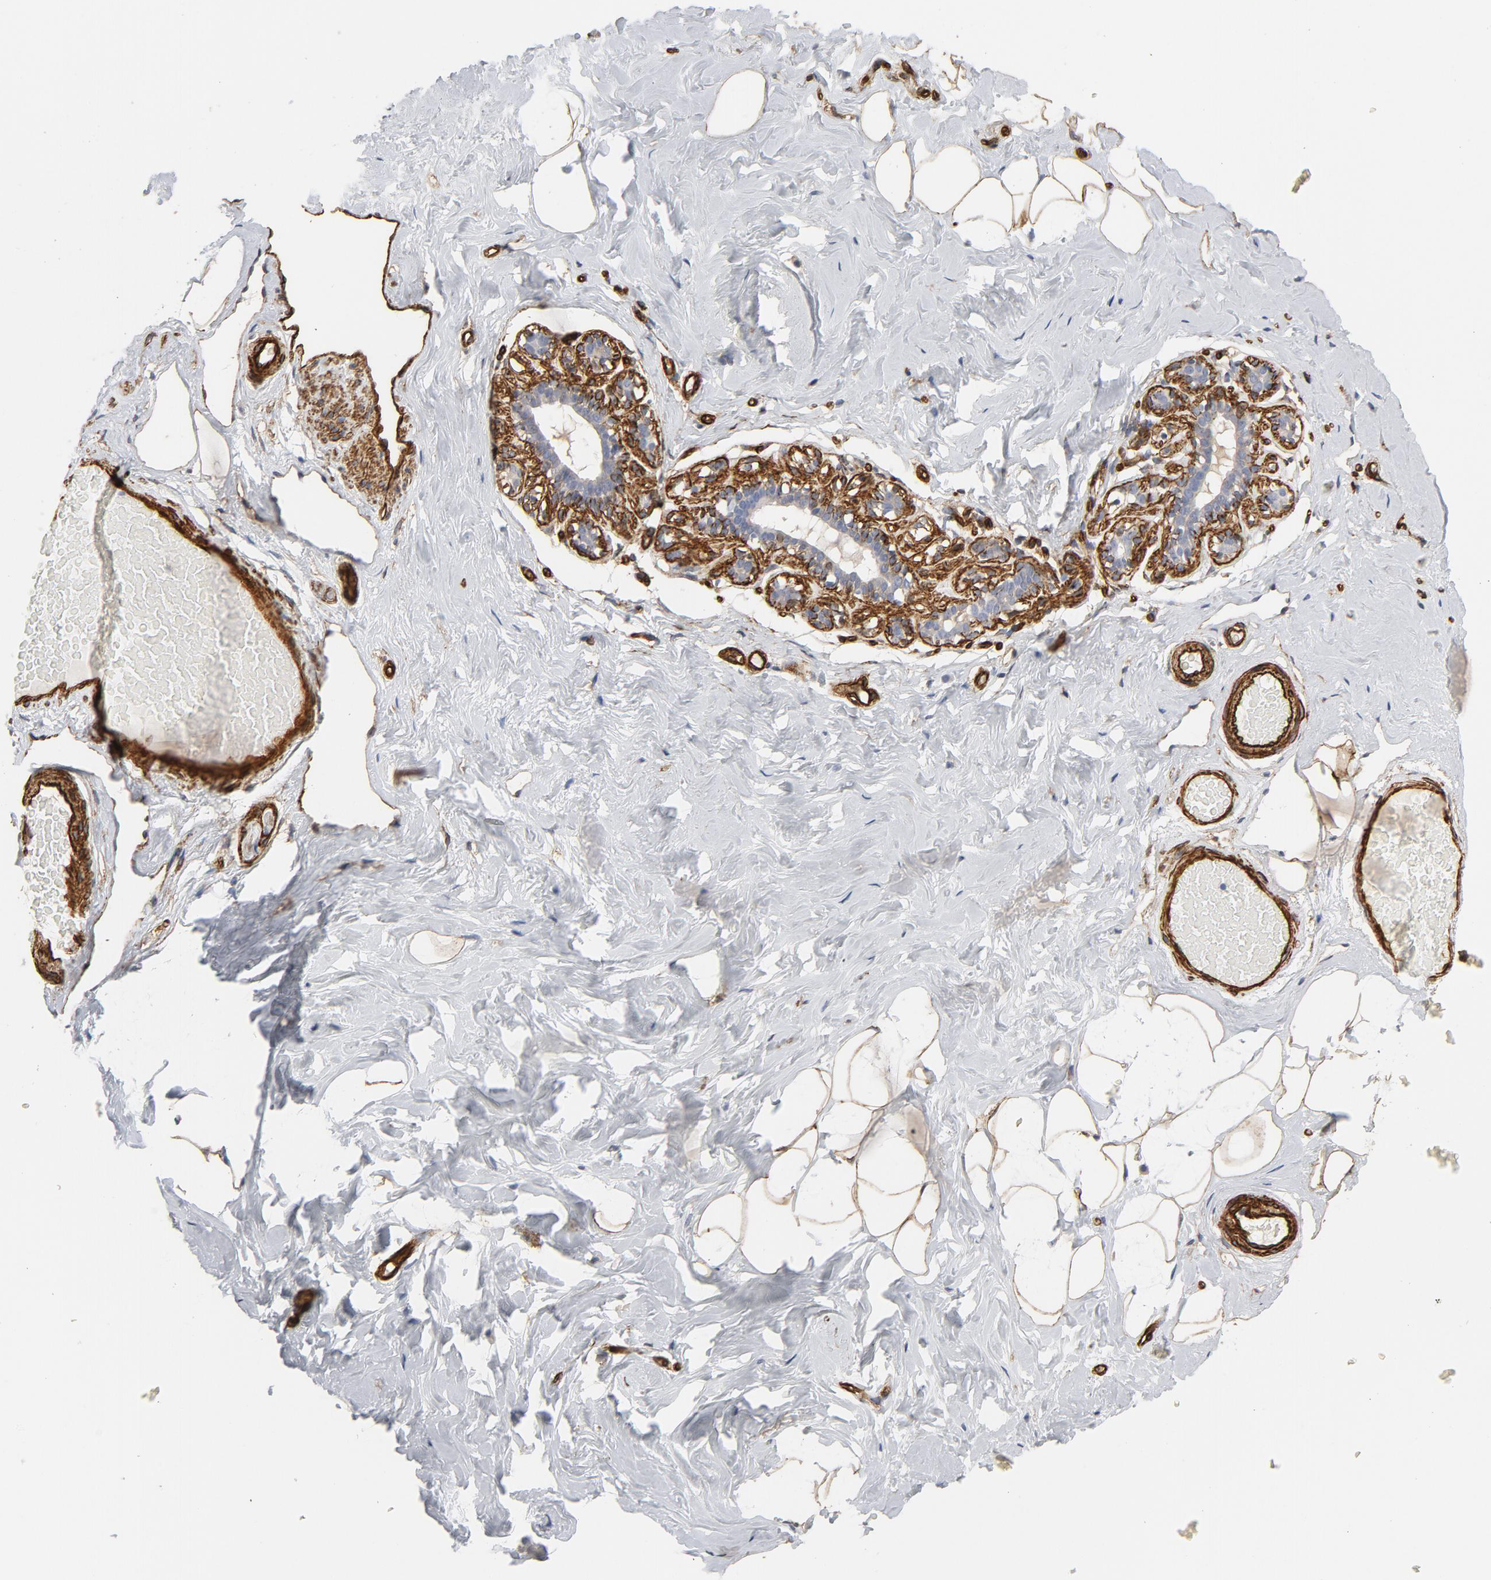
{"staining": {"intensity": "moderate", "quantity": ">75%", "location": "cytoplasmic/membranous"}, "tissue": "breast", "cell_type": "Adipocytes", "image_type": "normal", "snomed": [{"axis": "morphology", "description": "Normal tissue, NOS"}, {"axis": "topography", "description": "Breast"}, {"axis": "topography", "description": "Soft tissue"}], "caption": "The histopathology image demonstrates staining of benign breast, revealing moderate cytoplasmic/membranous protein expression (brown color) within adipocytes.", "gene": "GNG2", "patient": {"sex": "female", "age": 75}}